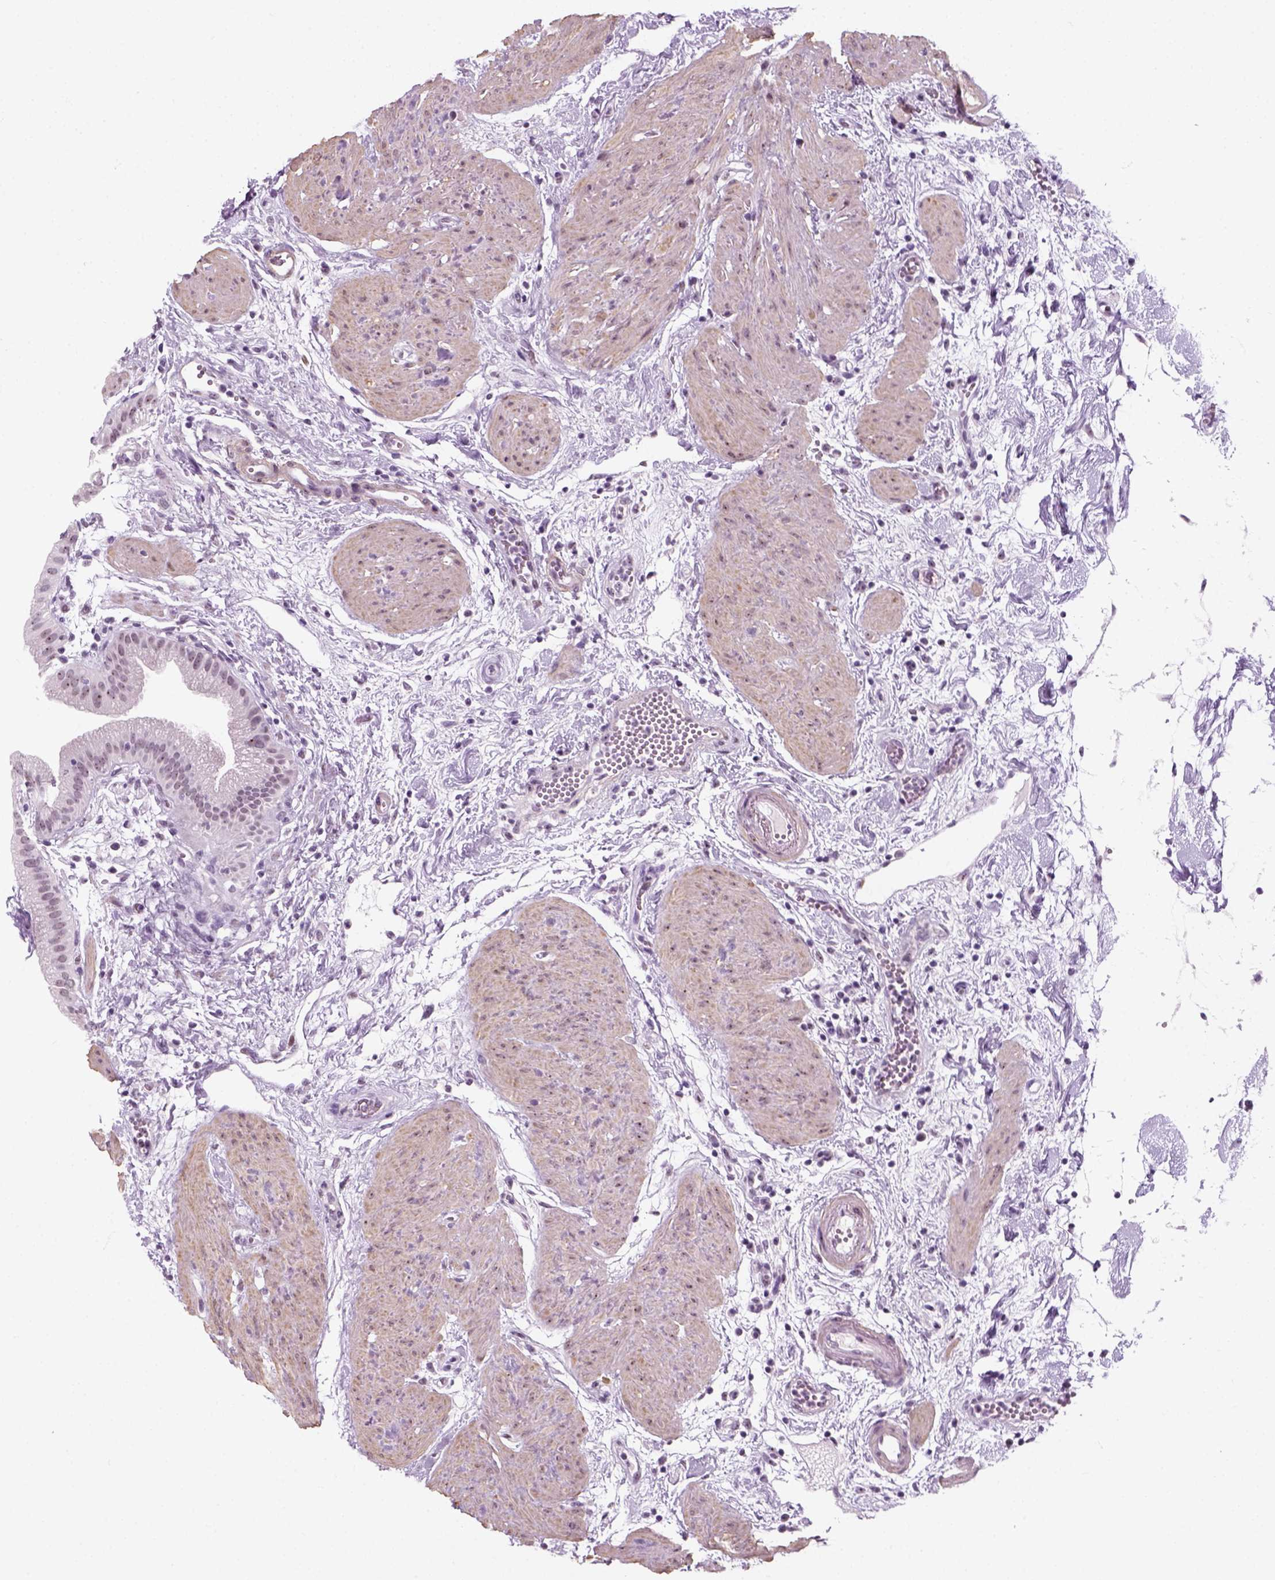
{"staining": {"intensity": "weak", "quantity": ">75%", "location": "nuclear"}, "tissue": "gallbladder", "cell_type": "Glandular cells", "image_type": "normal", "snomed": [{"axis": "morphology", "description": "Normal tissue, NOS"}, {"axis": "topography", "description": "Gallbladder"}], "caption": "A brown stain highlights weak nuclear positivity of a protein in glandular cells of normal gallbladder. The staining is performed using DAB brown chromogen to label protein expression. The nuclei are counter-stained blue using hematoxylin.", "gene": "ZNF865", "patient": {"sex": "female", "age": 65}}